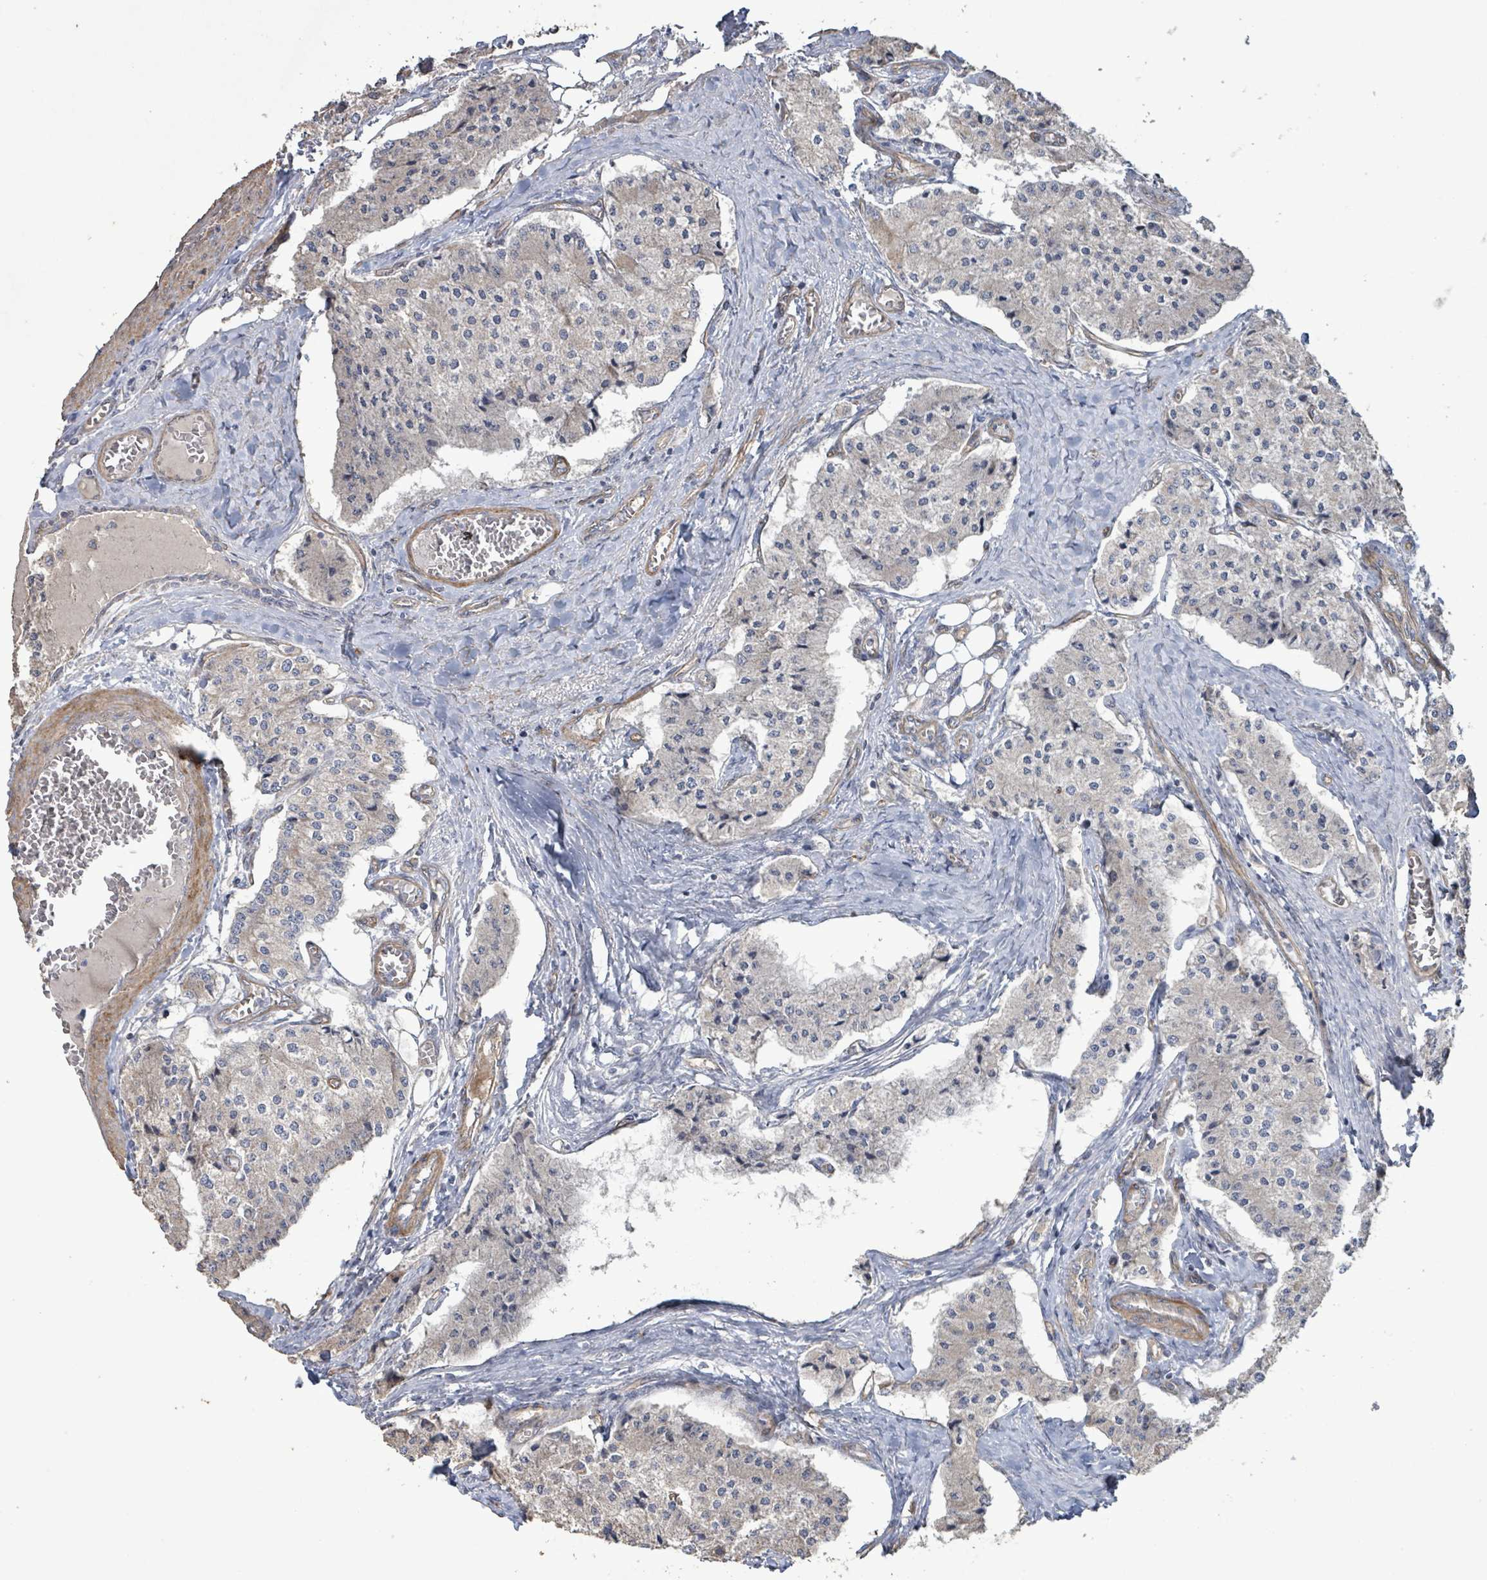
{"staining": {"intensity": "negative", "quantity": "none", "location": "none"}, "tissue": "carcinoid", "cell_type": "Tumor cells", "image_type": "cancer", "snomed": [{"axis": "morphology", "description": "Carcinoid, malignant, NOS"}, {"axis": "topography", "description": "Colon"}], "caption": "Carcinoid was stained to show a protein in brown. There is no significant expression in tumor cells.", "gene": "KANK3", "patient": {"sex": "female", "age": 52}}